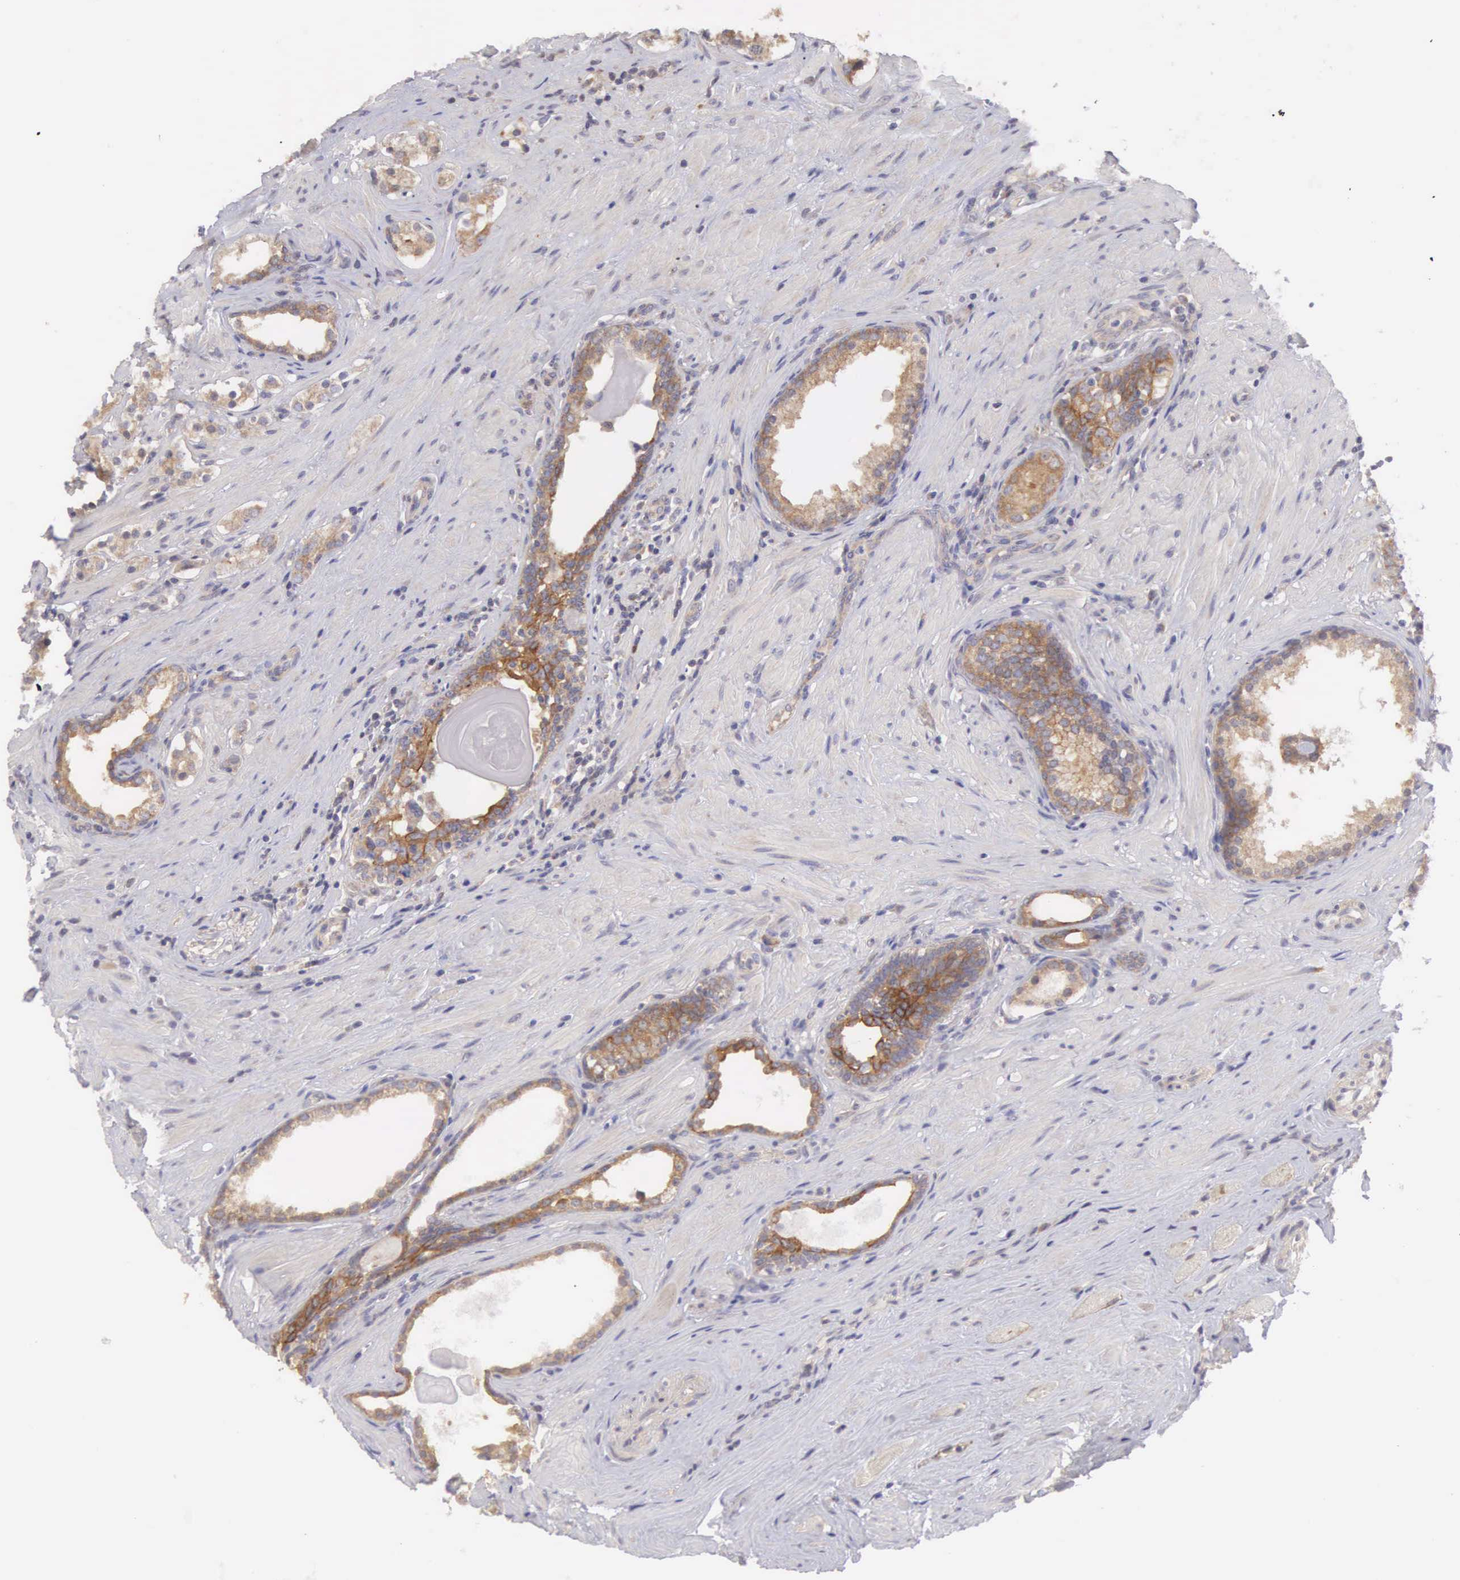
{"staining": {"intensity": "moderate", "quantity": ">75%", "location": "cytoplasmic/membranous"}, "tissue": "prostate cancer", "cell_type": "Tumor cells", "image_type": "cancer", "snomed": [{"axis": "morphology", "description": "Adenocarcinoma, Medium grade"}, {"axis": "topography", "description": "Prostate"}], "caption": "This image exhibits medium-grade adenocarcinoma (prostate) stained with IHC to label a protein in brown. The cytoplasmic/membranous of tumor cells show moderate positivity for the protein. Nuclei are counter-stained blue.", "gene": "TXLNG", "patient": {"sex": "male", "age": 73}}